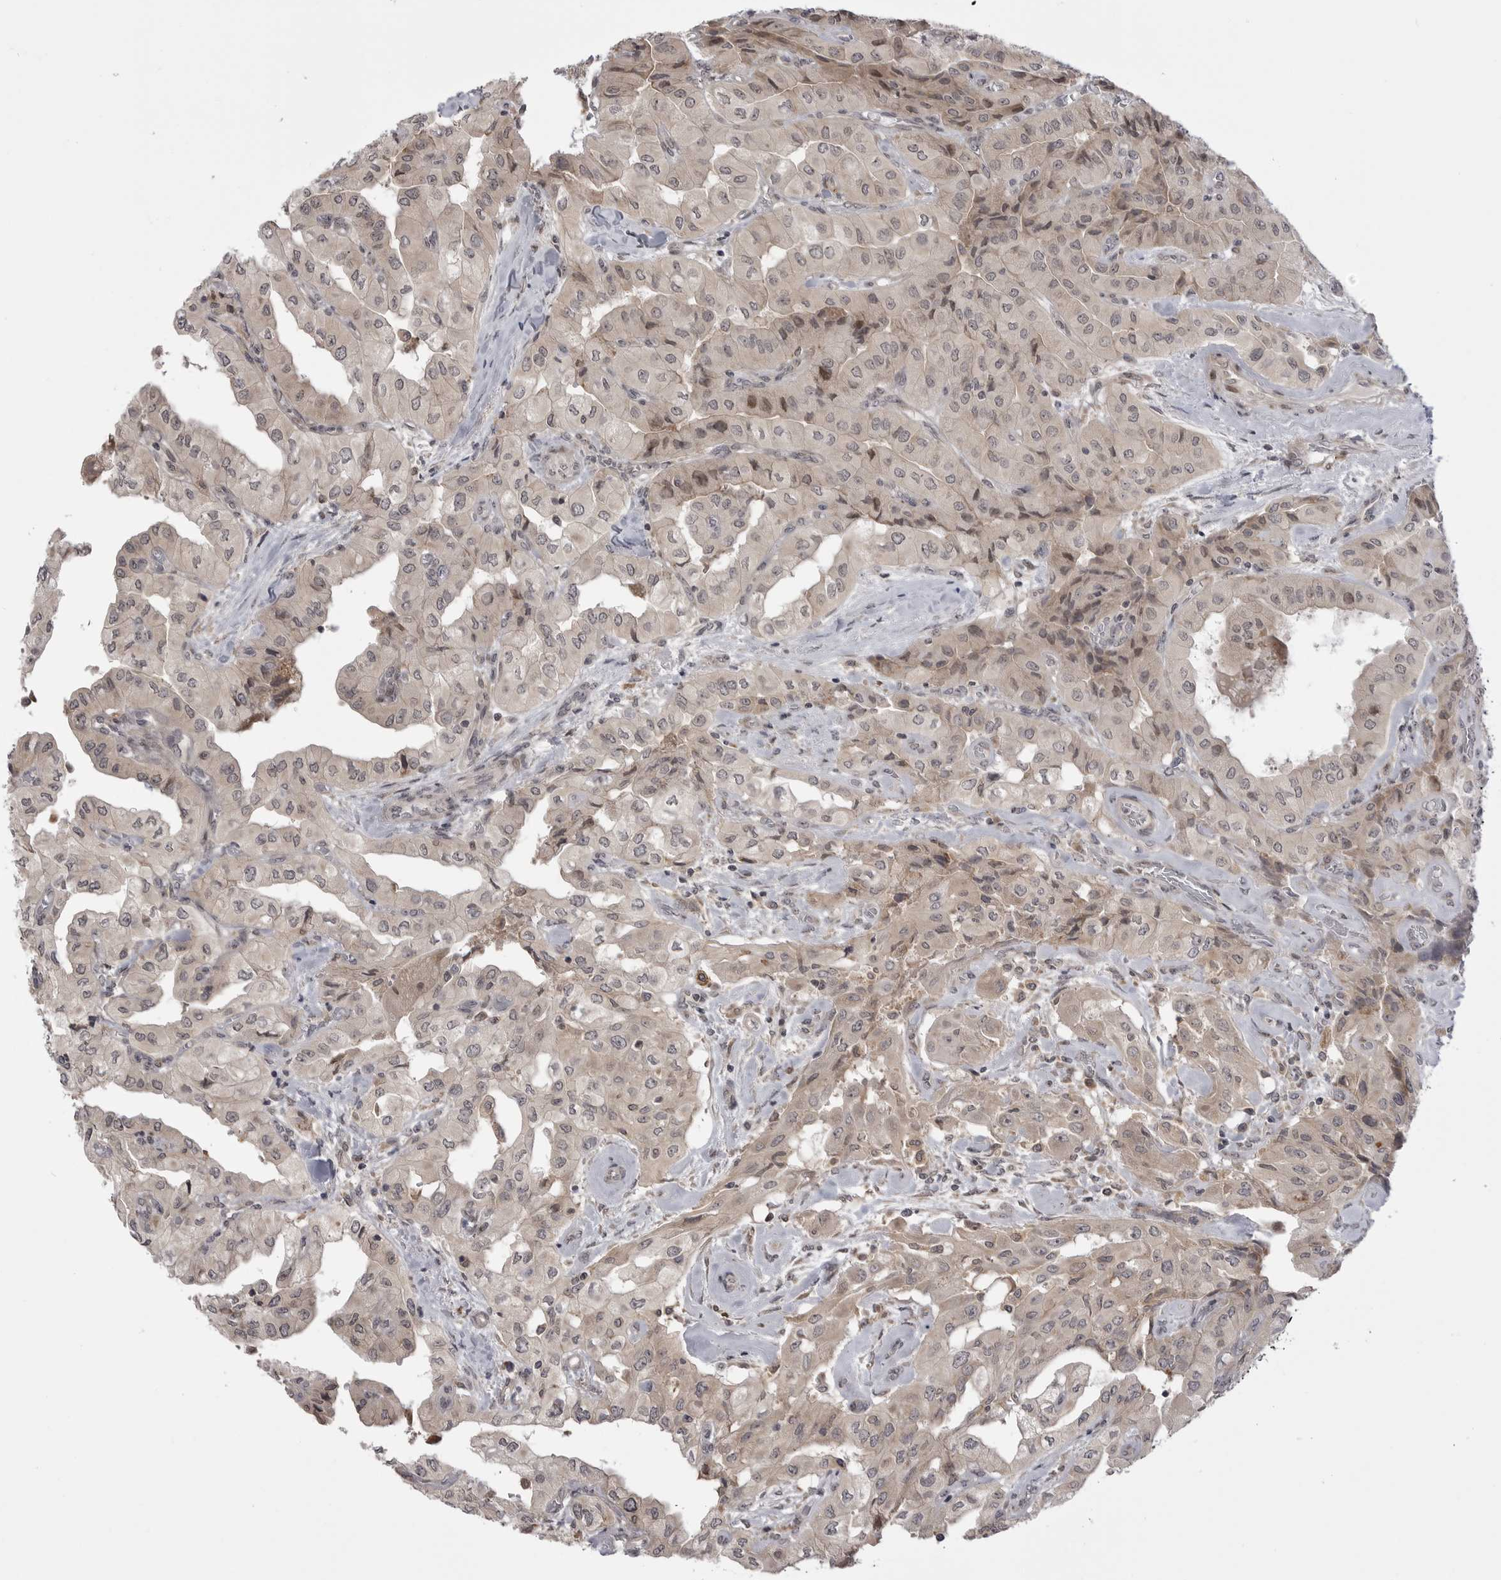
{"staining": {"intensity": "weak", "quantity": "25%-75%", "location": "cytoplasmic/membranous"}, "tissue": "thyroid cancer", "cell_type": "Tumor cells", "image_type": "cancer", "snomed": [{"axis": "morphology", "description": "Papillary adenocarcinoma, NOS"}, {"axis": "topography", "description": "Thyroid gland"}], "caption": "Weak cytoplasmic/membranous protein staining is seen in about 25%-75% of tumor cells in thyroid cancer.", "gene": "PTK2B", "patient": {"sex": "female", "age": 59}}